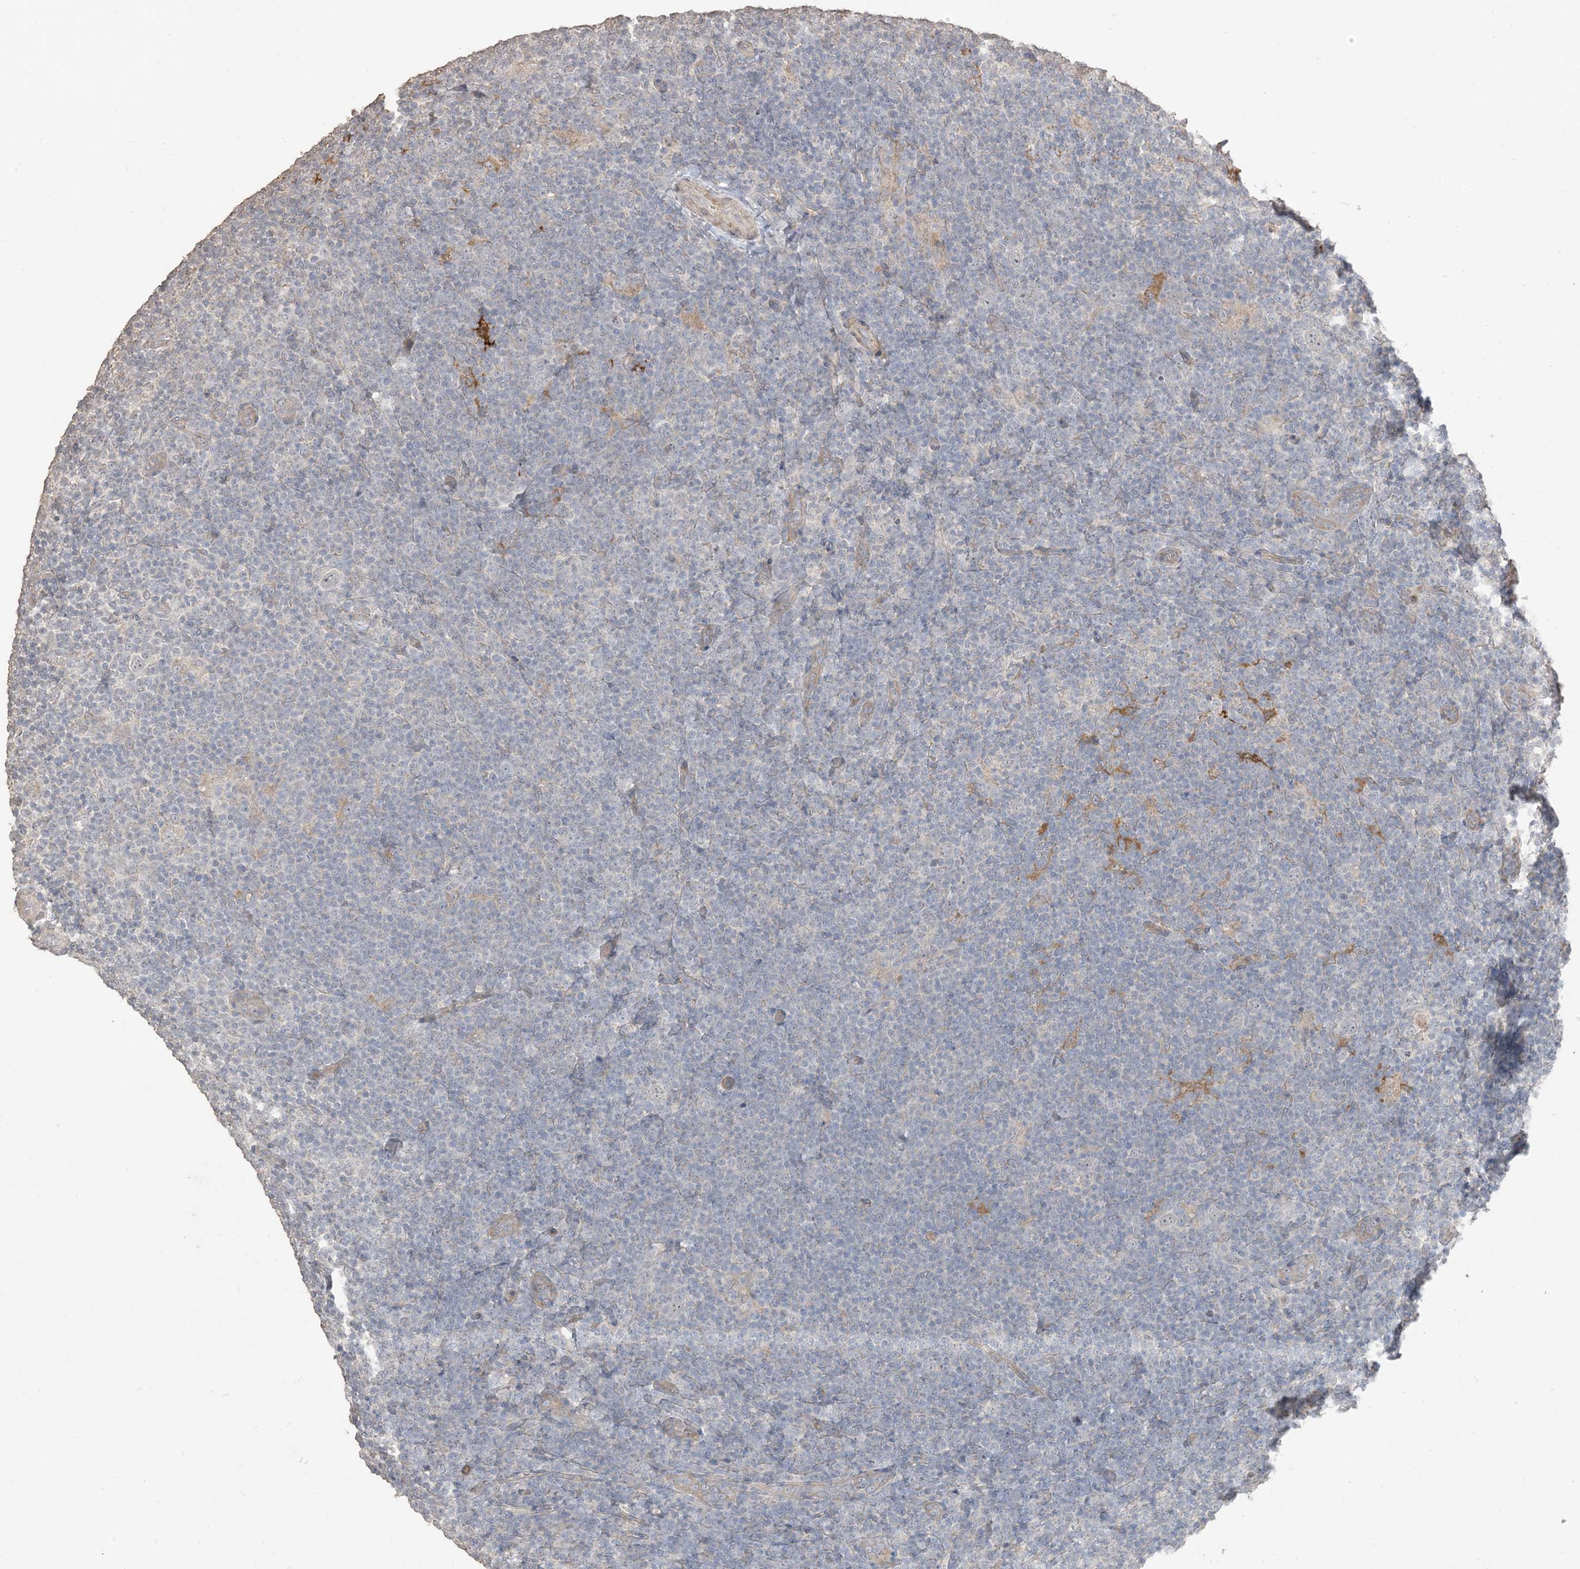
{"staining": {"intensity": "negative", "quantity": "none", "location": "none"}, "tissue": "lymphoma", "cell_type": "Tumor cells", "image_type": "cancer", "snomed": [{"axis": "morphology", "description": "Hodgkin's disease, NOS"}, {"axis": "topography", "description": "Lymph node"}], "caption": "There is no significant staining in tumor cells of Hodgkin's disease.", "gene": "RNF175", "patient": {"sex": "female", "age": 57}}